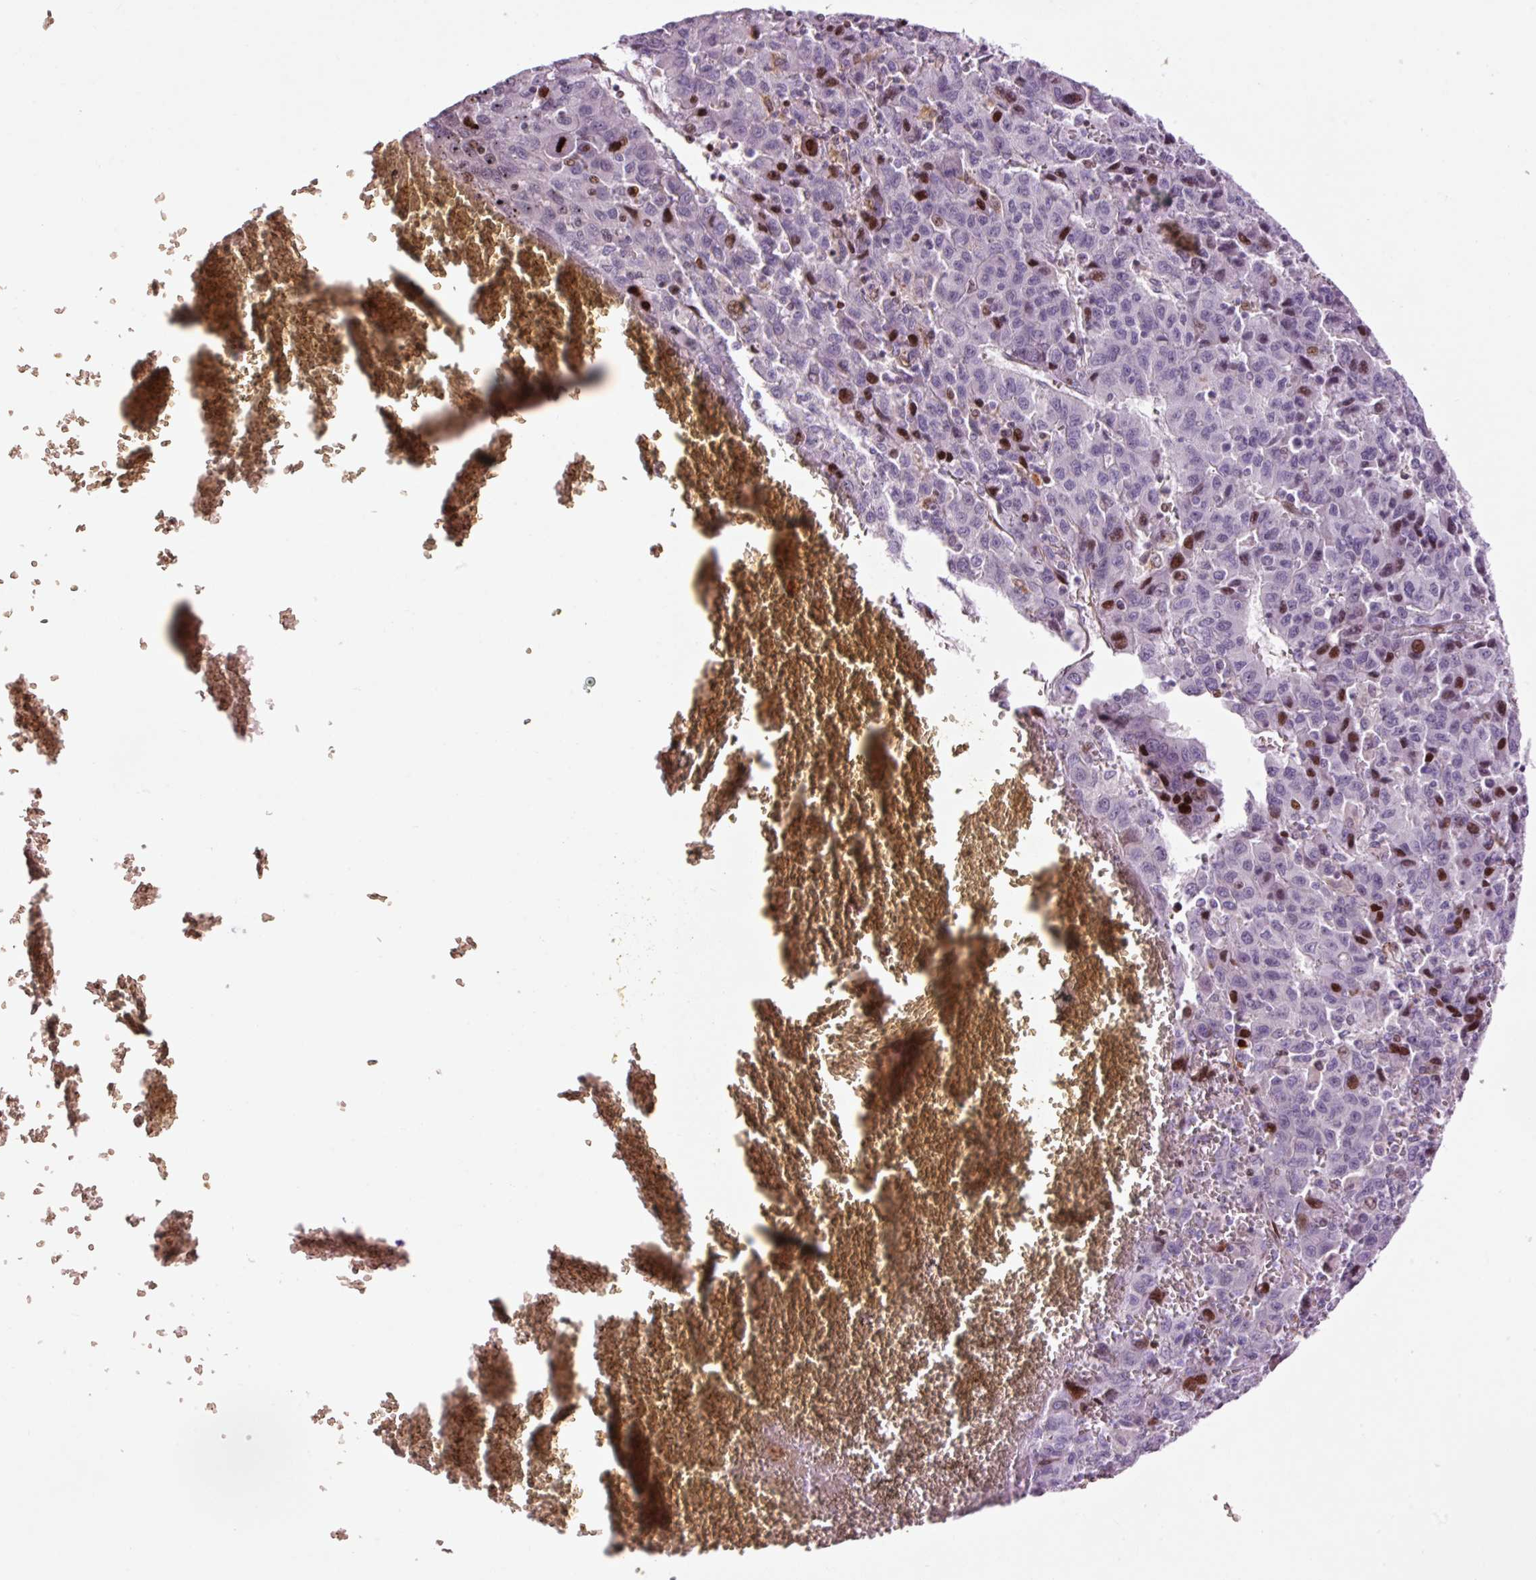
{"staining": {"intensity": "strong", "quantity": "<25%", "location": "nuclear"}, "tissue": "liver cancer", "cell_type": "Tumor cells", "image_type": "cancer", "snomed": [{"axis": "morphology", "description": "Carcinoma, Hepatocellular, NOS"}, {"axis": "topography", "description": "Liver"}], "caption": "High-magnification brightfield microscopy of hepatocellular carcinoma (liver) stained with DAB (3,3'-diaminobenzidine) (brown) and counterstained with hematoxylin (blue). tumor cells exhibit strong nuclear expression is seen in approximately<25% of cells.", "gene": "ANKRD20A1", "patient": {"sex": "female", "age": 53}}